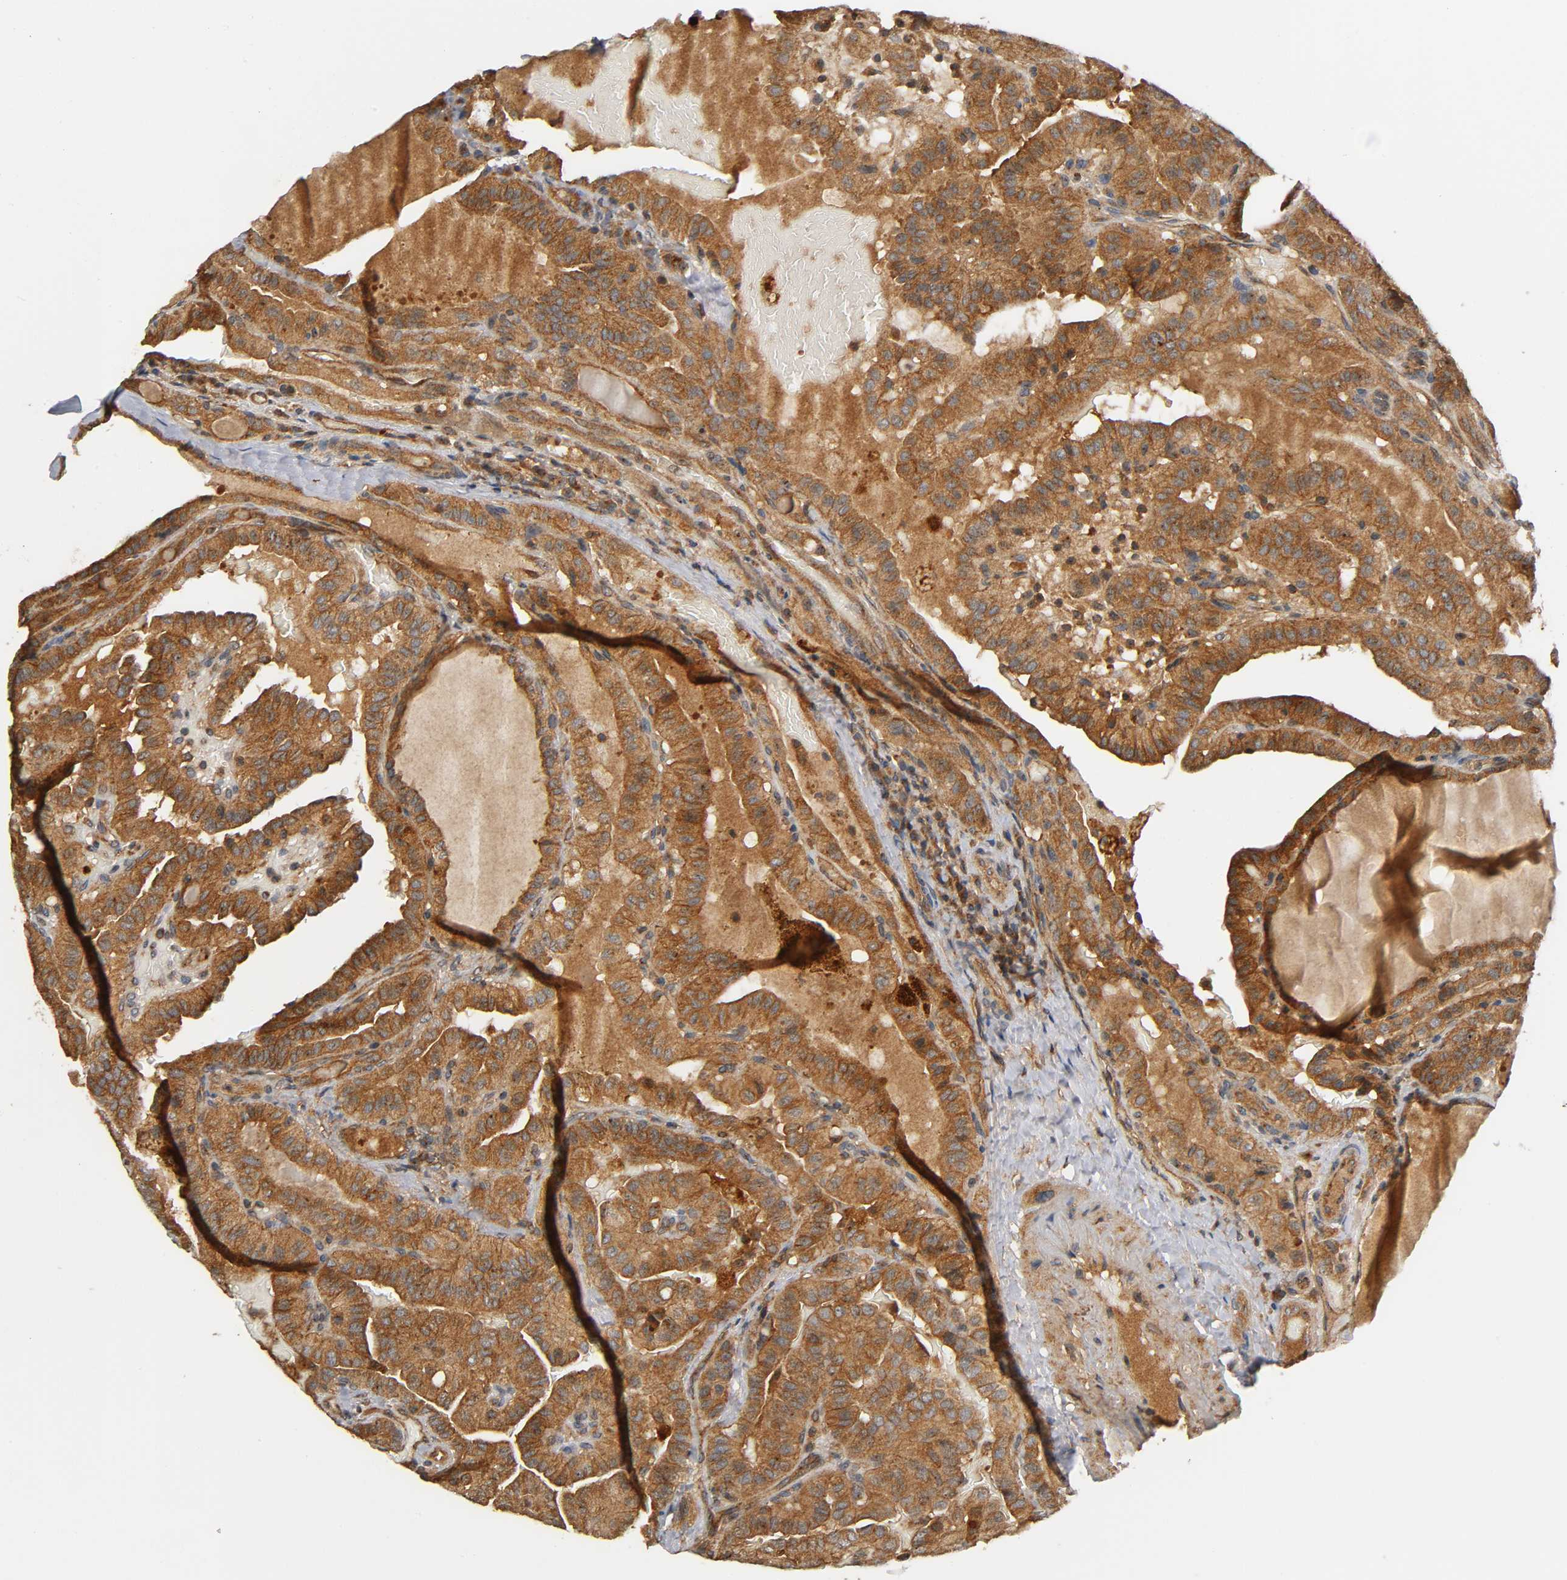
{"staining": {"intensity": "strong", "quantity": ">75%", "location": "cytoplasmic/membranous"}, "tissue": "thyroid cancer", "cell_type": "Tumor cells", "image_type": "cancer", "snomed": [{"axis": "morphology", "description": "Papillary adenocarcinoma, NOS"}, {"axis": "topography", "description": "Thyroid gland"}], "caption": "The histopathology image displays immunohistochemical staining of thyroid cancer (papillary adenocarcinoma). There is strong cytoplasmic/membranous expression is seen in approximately >75% of tumor cells.", "gene": "IKBKB", "patient": {"sex": "male", "age": 77}}